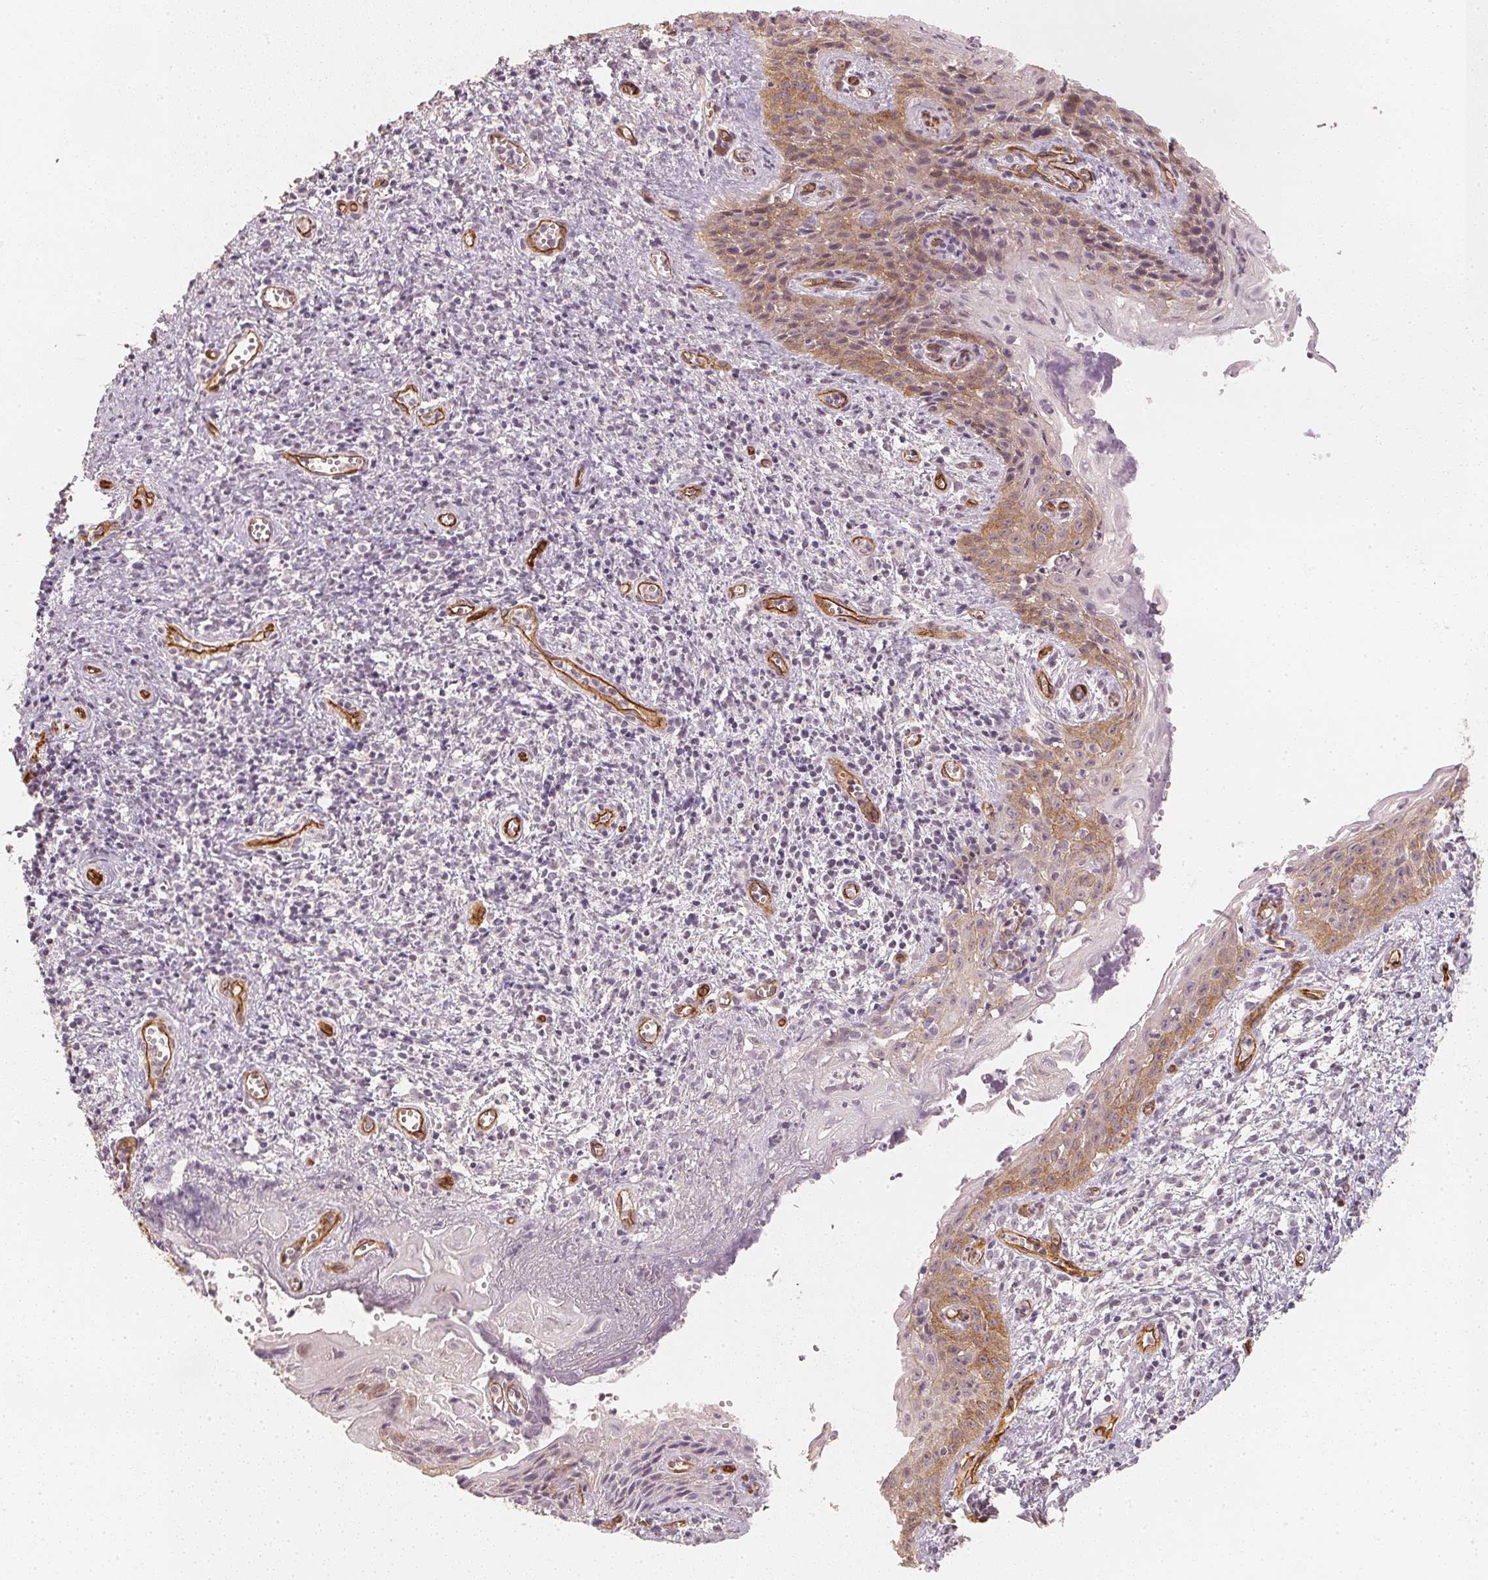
{"staining": {"intensity": "moderate", "quantity": "25%-75%", "location": "cytoplasmic/membranous"}, "tissue": "cervical cancer", "cell_type": "Tumor cells", "image_type": "cancer", "snomed": [{"axis": "morphology", "description": "Squamous cell carcinoma, NOS"}, {"axis": "topography", "description": "Cervix"}], "caption": "A medium amount of moderate cytoplasmic/membranous positivity is appreciated in approximately 25%-75% of tumor cells in cervical squamous cell carcinoma tissue. The staining was performed using DAB, with brown indicating positive protein expression. Nuclei are stained blue with hematoxylin.", "gene": "CIB1", "patient": {"sex": "female", "age": 30}}